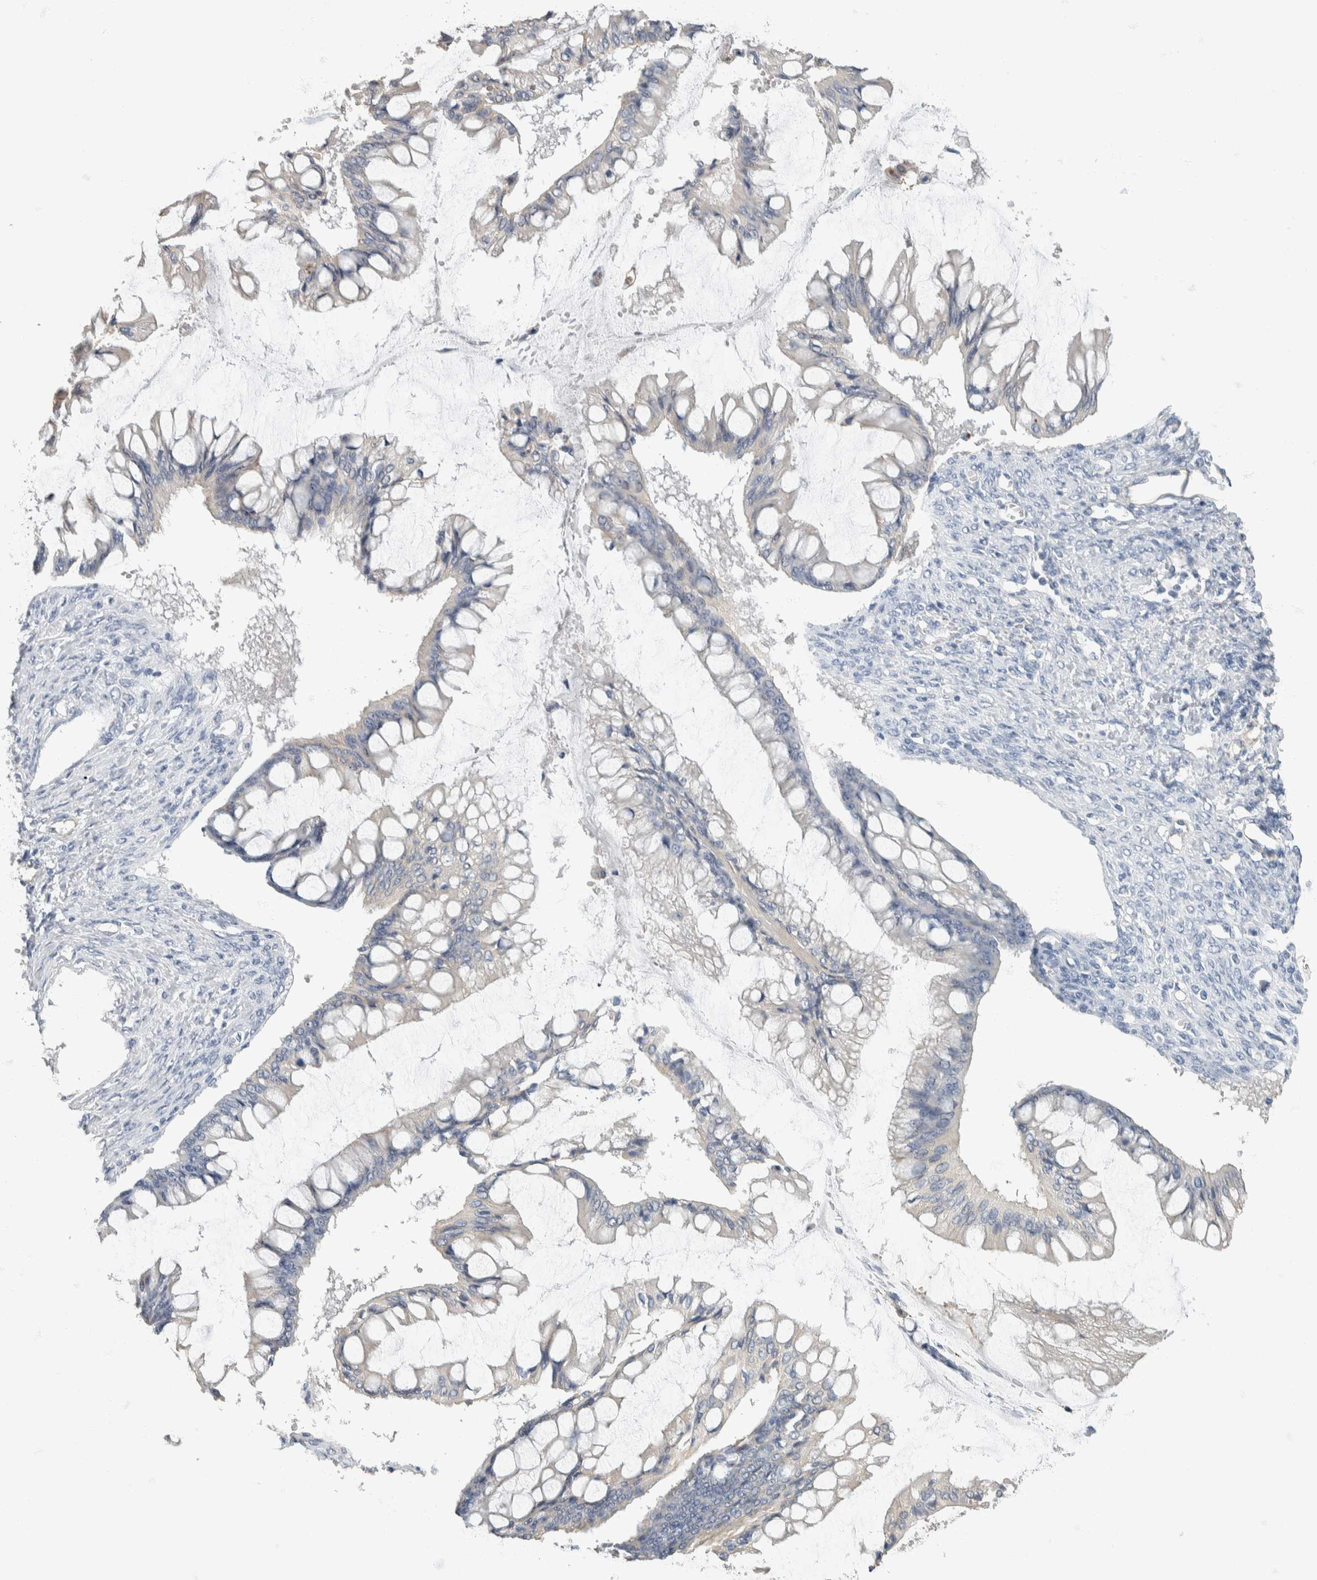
{"staining": {"intensity": "weak", "quantity": "<25%", "location": "cytoplasmic/membranous"}, "tissue": "ovarian cancer", "cell_type": "Tumor cells", "image_type": "cancer", "snomed": [{"axis": "morphology", "description": "Cystadenocarcinoma, mucinous, NOS"}, {"axis": "topography", "description": "Ovary"}], "caption": "High magnification brightfield microscopy of mucinous cystadenocarcinoma (ovarian) stained with DAB (brown) and counterstained with hematoxylin (blue): tumor cells show no significant positivity.", "gene": "NEFM", "patient": {"sex": "female", "age": 73}}